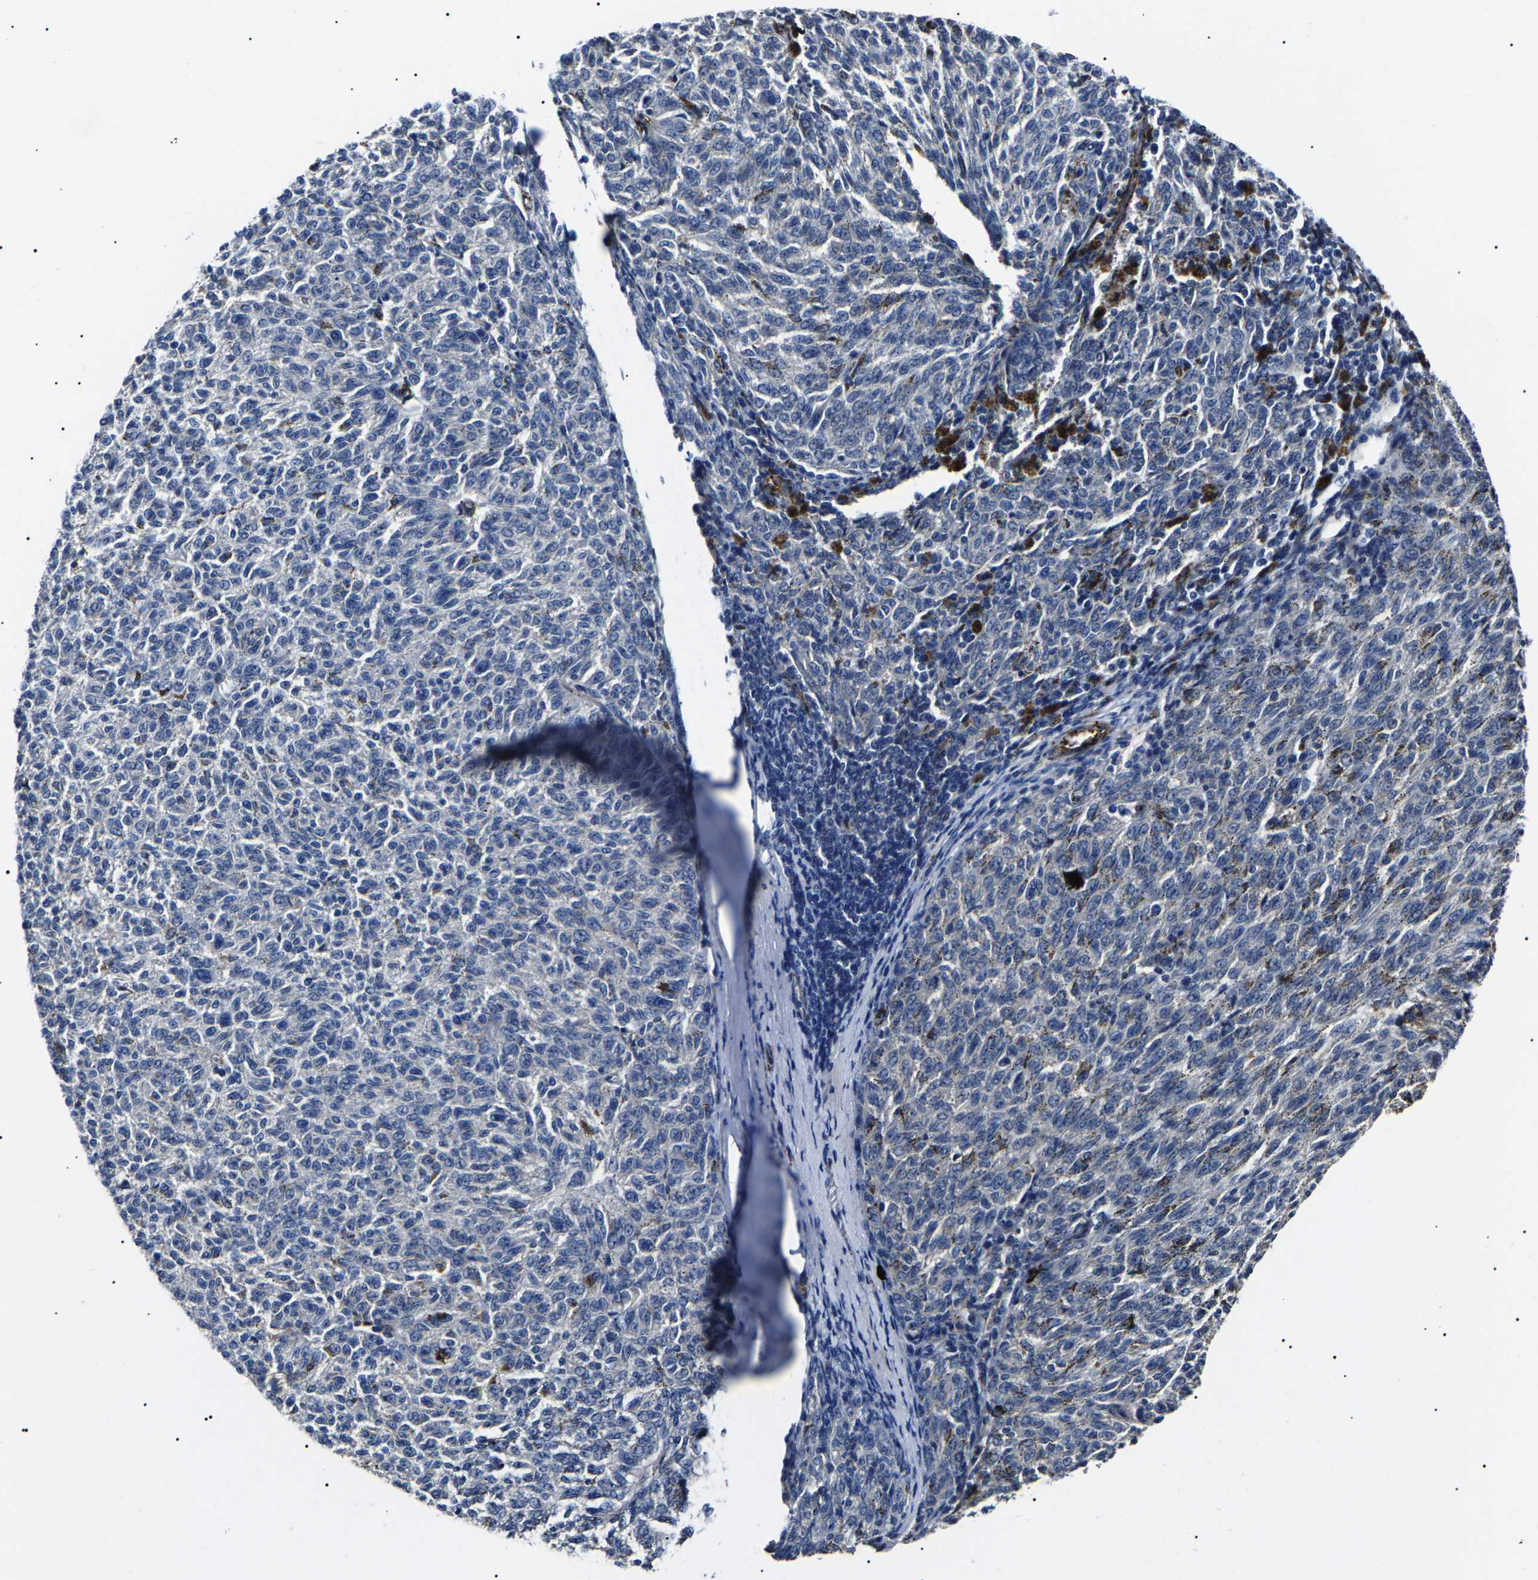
{"staining": {"intensity": "weak", "quantity": "<25%", "location": "cytoplasmic/membranous"}, "tissue": "melanoma", "cell_type": "Tumor cells", "image_type": "cancer", "snomed": [{"axis": "morphology", "description": "Malignant melanoma, NOS"}, {"axis": "topography", "description": "Skin"}], "caption": "This is an immunohistochemistry (IHC) photomicrograph of human malignant melanoma. There is no positivity in tumor cells.", "gene": "KLHL42", "patient": {"sex": "female", "age": 72}}